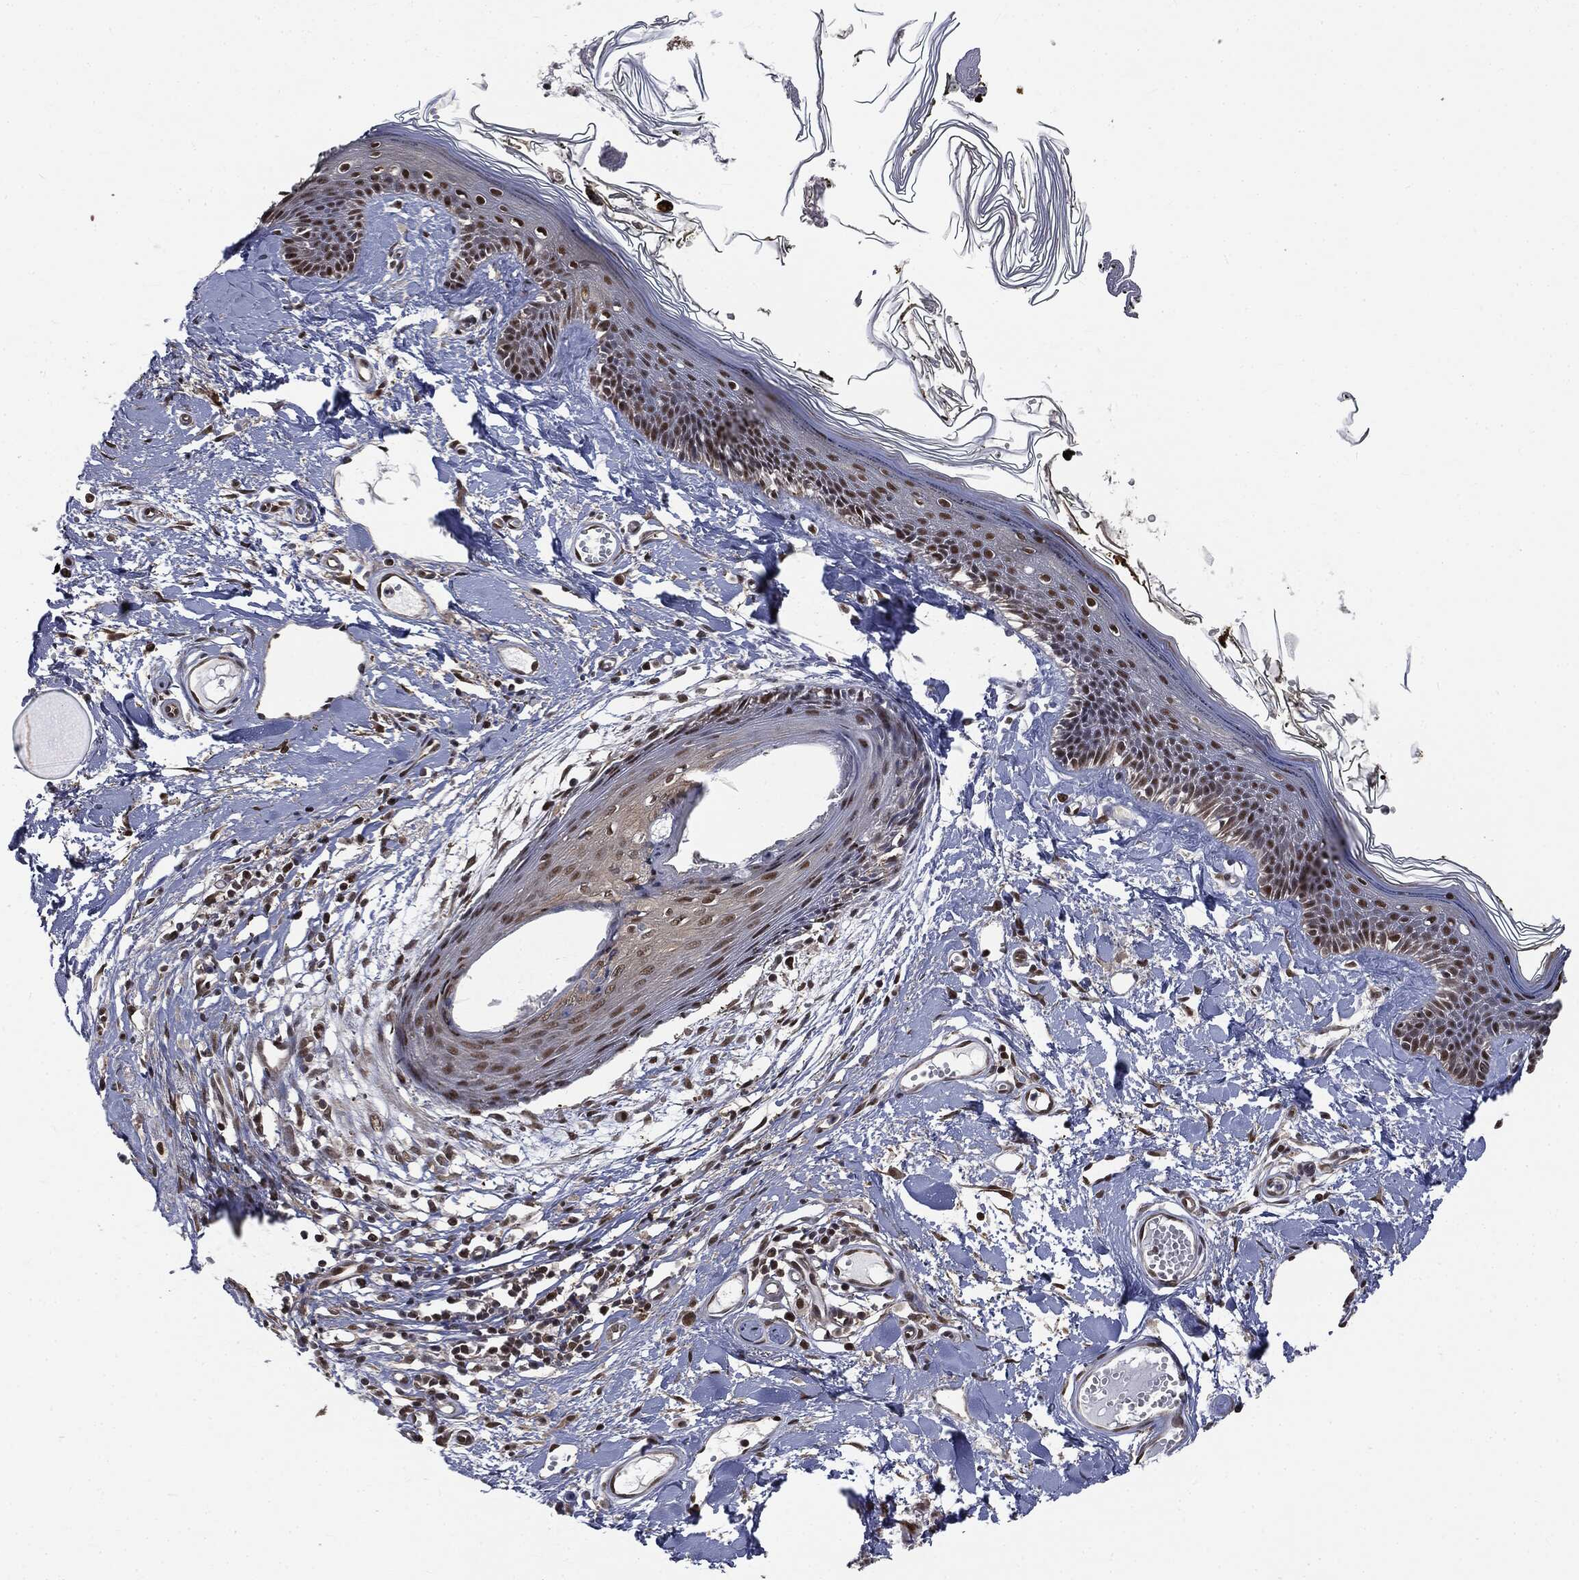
{"staining": {"intensity": "strong", "quantity": ">75%", "location": "nuclear"}, "tissue": "skin", "cell_type": "Fibroblasts", "image_type": "normal", "snomed": [{"axis": "morphology", "description": "Normal tissue, NOS"}, {"axis": "topography", "description": "Skin"}], "caption": "DAB immunohistochemical staining of benign skin demonstrates strong nuclear protein expression in approximately >75% of fibroblasts.", "gene": "SHLD2", "patient": {"sex": "male", "age": 76}}